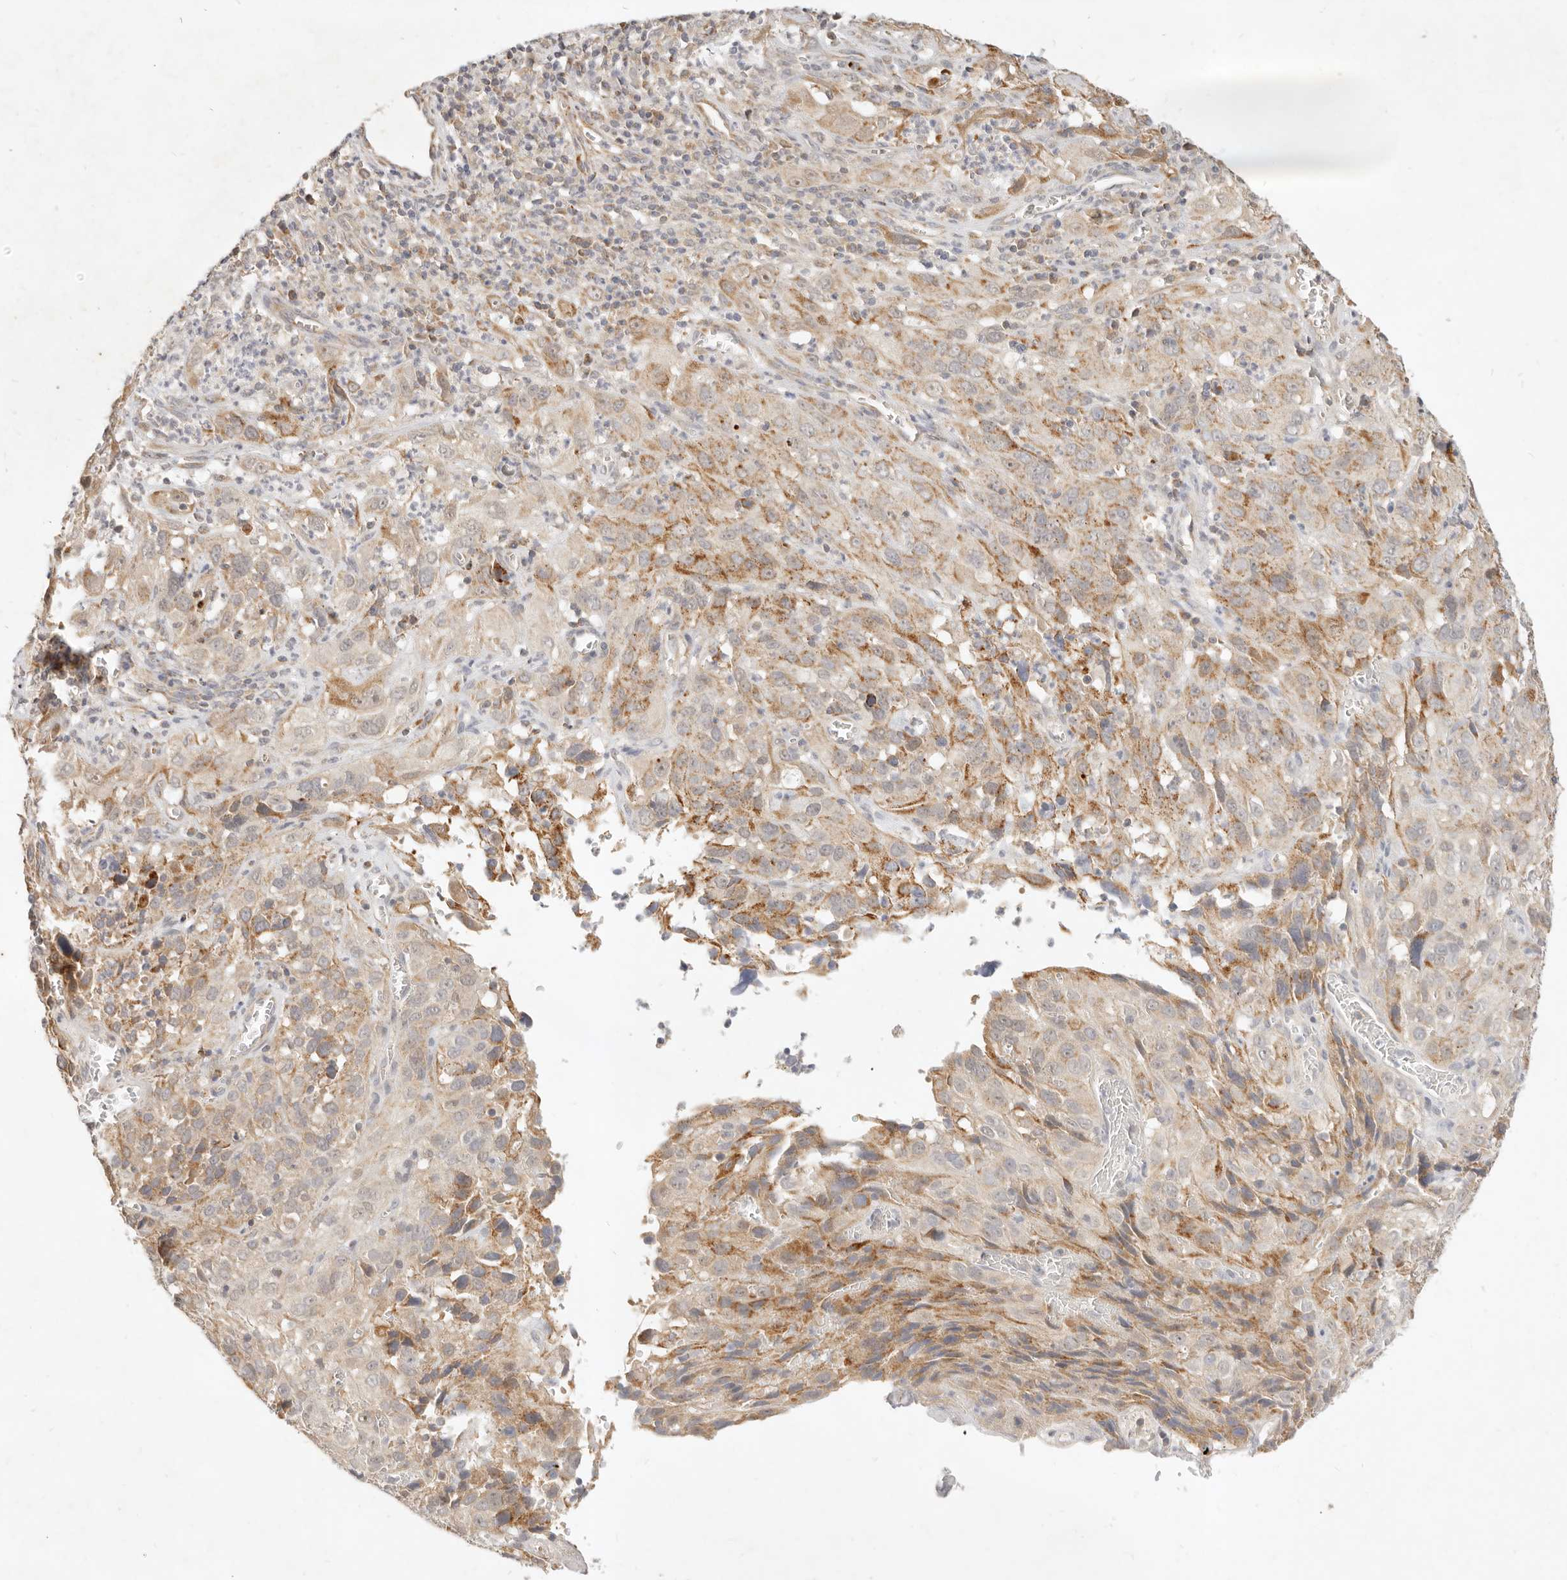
{"staining": {"intensity": "moderate", "quantity": "<25%", "location": "cytoplasmic/membranous"}, "tissue": "cervical cancer", "cell_type": "Tumor cells", "image_type": "cancer", "snomed": [{"axis": "morphology", "description": "Squamous cell carcinoma, NOS"}, {"axis": "topography", "description": "Cervix"}], "caption": "Immunohistochemistry of cervical squamous cell carcinoma reveals low levels of moderate cytoplasmic/membranous staining in approximately <25% of tumor cells.", "gene": "RUBCNL", "patient": {"sex": "female", "age": 32}}